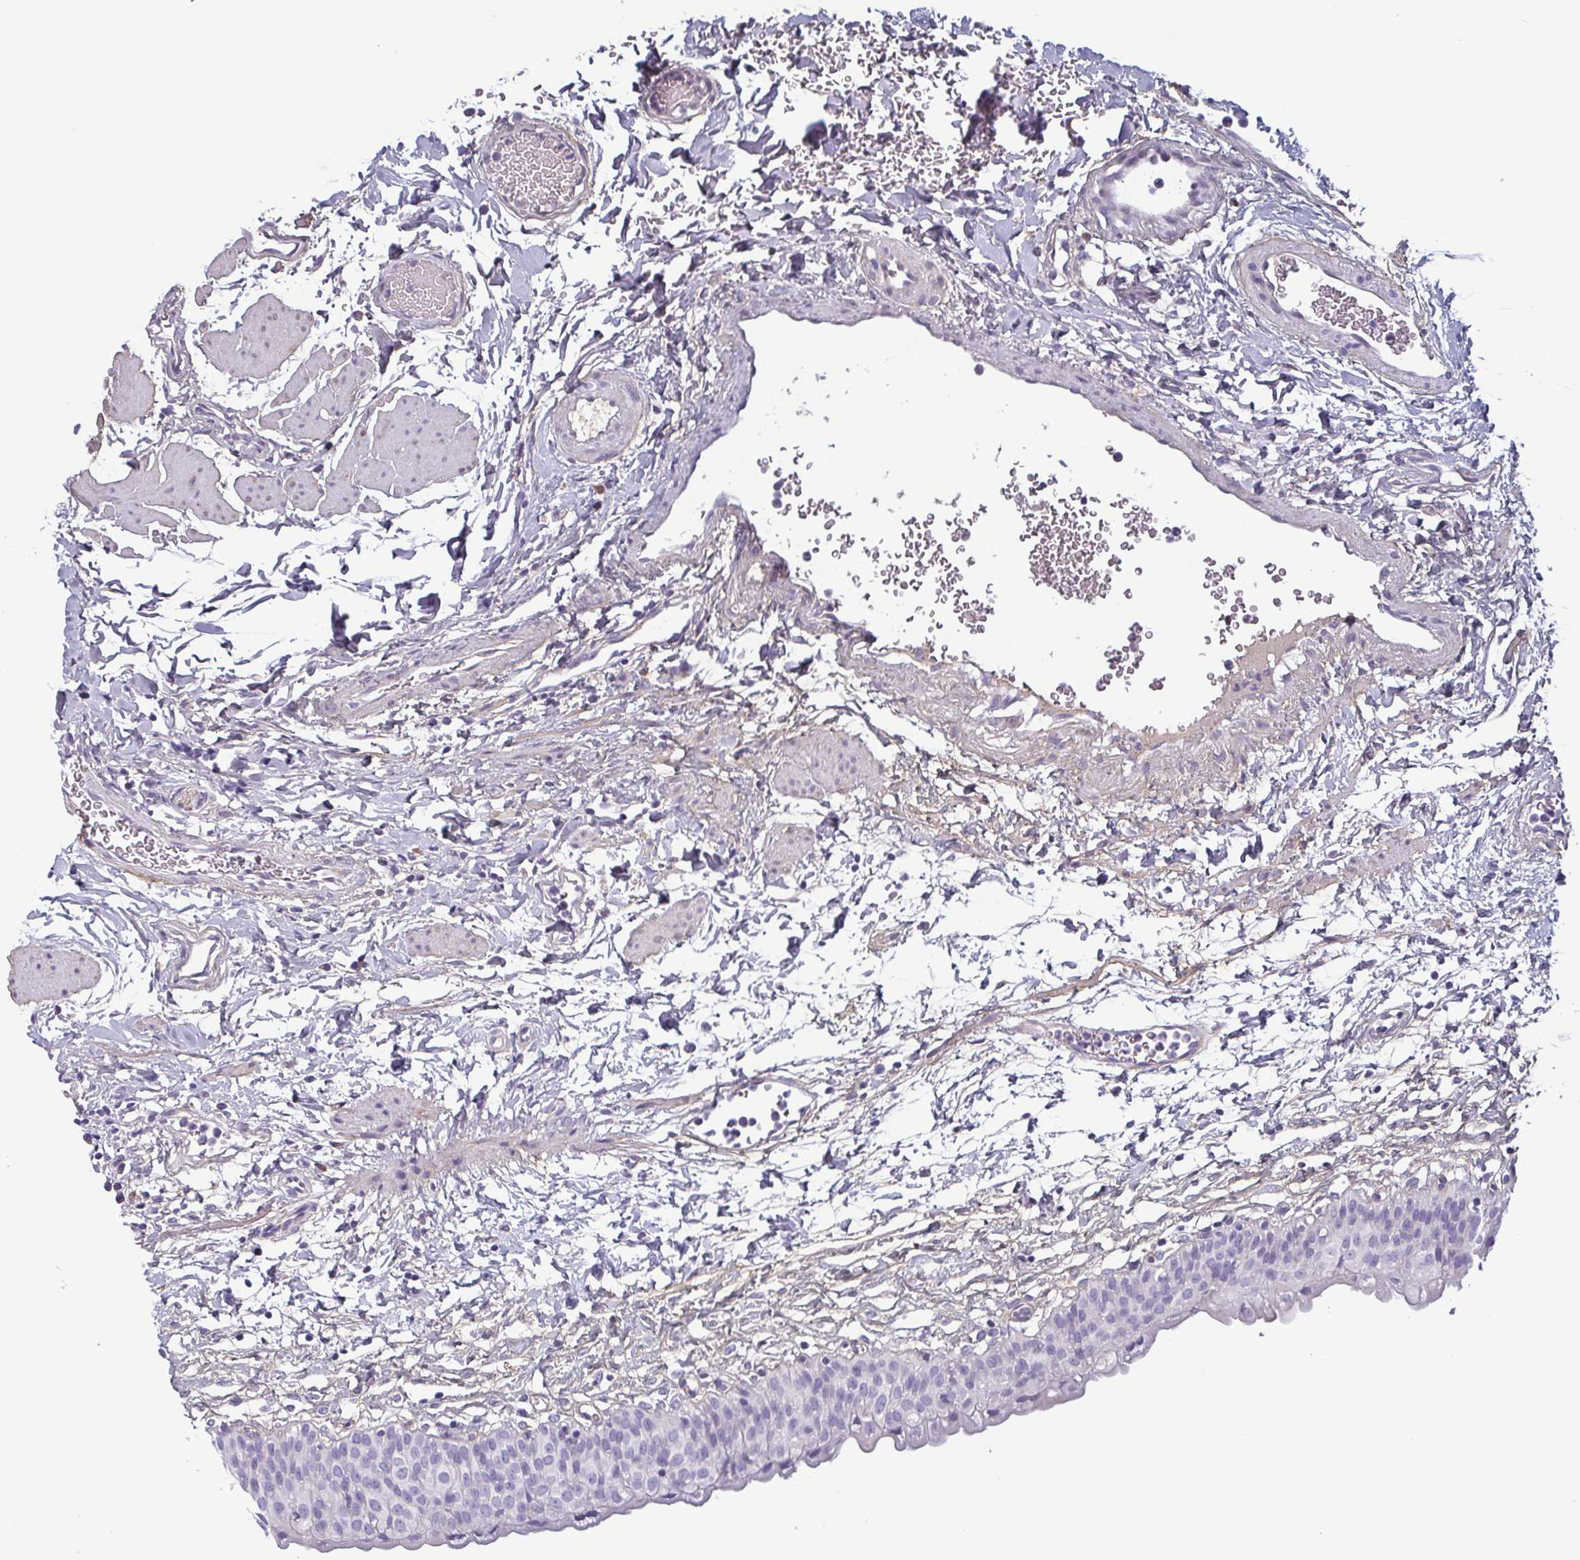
{"staining": {"intensity": "weak", "quantity": "<25%", "location": "cytoplasmic/membranous"}, "tissue": "urinary bladder", "cell_type": "Urothelial cells", "image_type": "normal", "snomed": [{"axis": "morphology", "description": "Normal tissue, NOS"}, {"axis": "topography", "description": "Urinary bladder"}], "caption": "Immunohistochemistry (IHC) image of unremarkable urinary bladder: human urinary bladder stained with DAB (3,3'-diaminobenzidine) displays no significant protein positivity in urothelial cells.", "gene": "ECM1", "patient": {"sex": "male", "age": 55}}